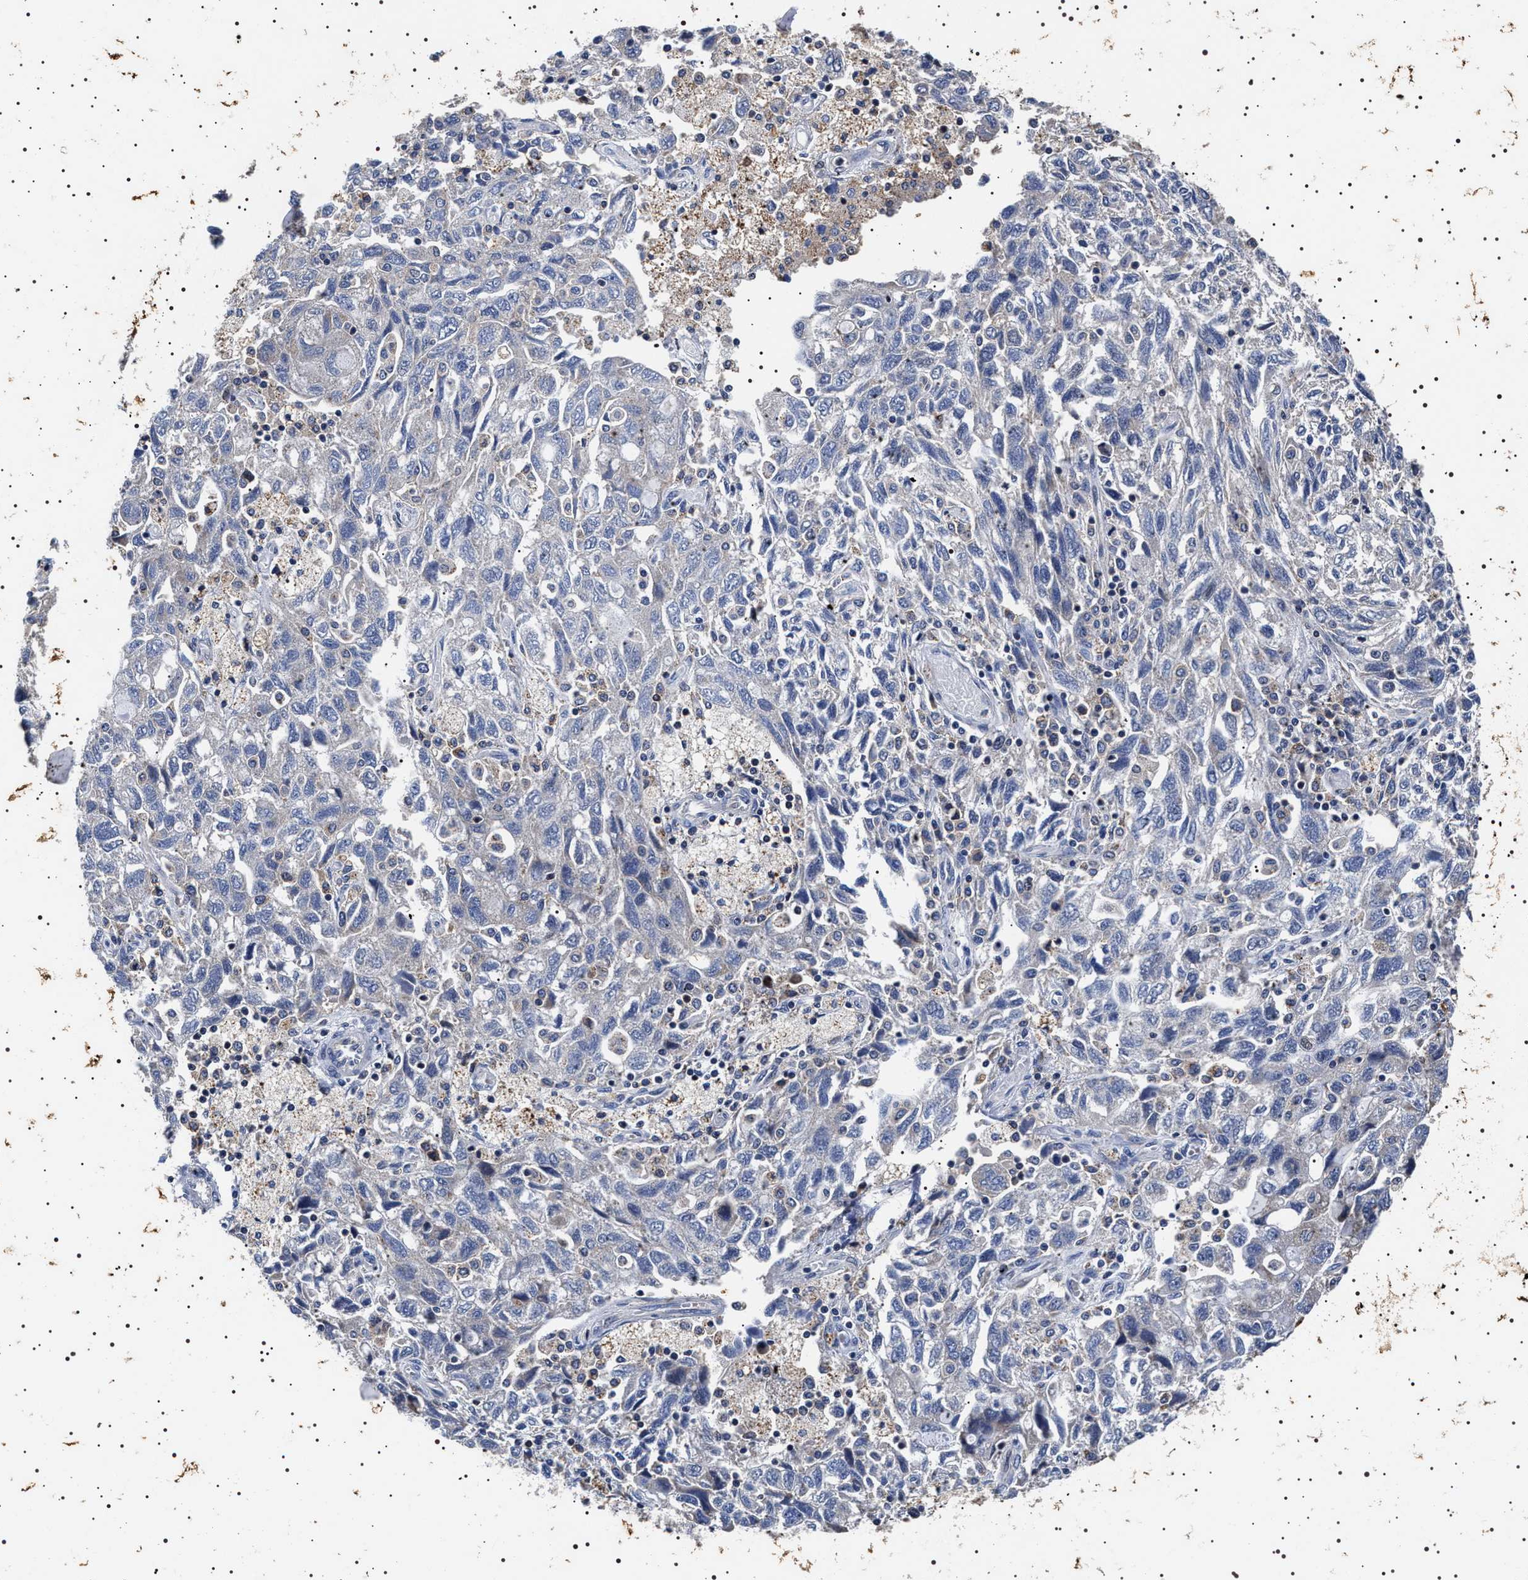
{"staining": {"intensity": "negative", "quantity": "none", "location": "none"}, "tissue": "ovarian cancer", "cell_type": "Tumor cells", "image_type": "cancer", "snomed": [{"axis": "morphology", "description": "Carcinoma, NOS"}, {"axis": "morphology", "description": "Cystadenocarcinoma, serous, NOS"}, {"axis": "topography", "description": "Ovary"}], "caption": "Immunohistochemistry photomicrograph of human ovarian cancer (carcinoma) stained for a protein (brown), which exhibits no positivity in tumor cells. (DAB (3,3'-diaminobenzidine) IHC visualized using brightfield microscopy, high magnification).", "gene": "SLC4A7", "patient": {"sex": "female", "age": 69}}